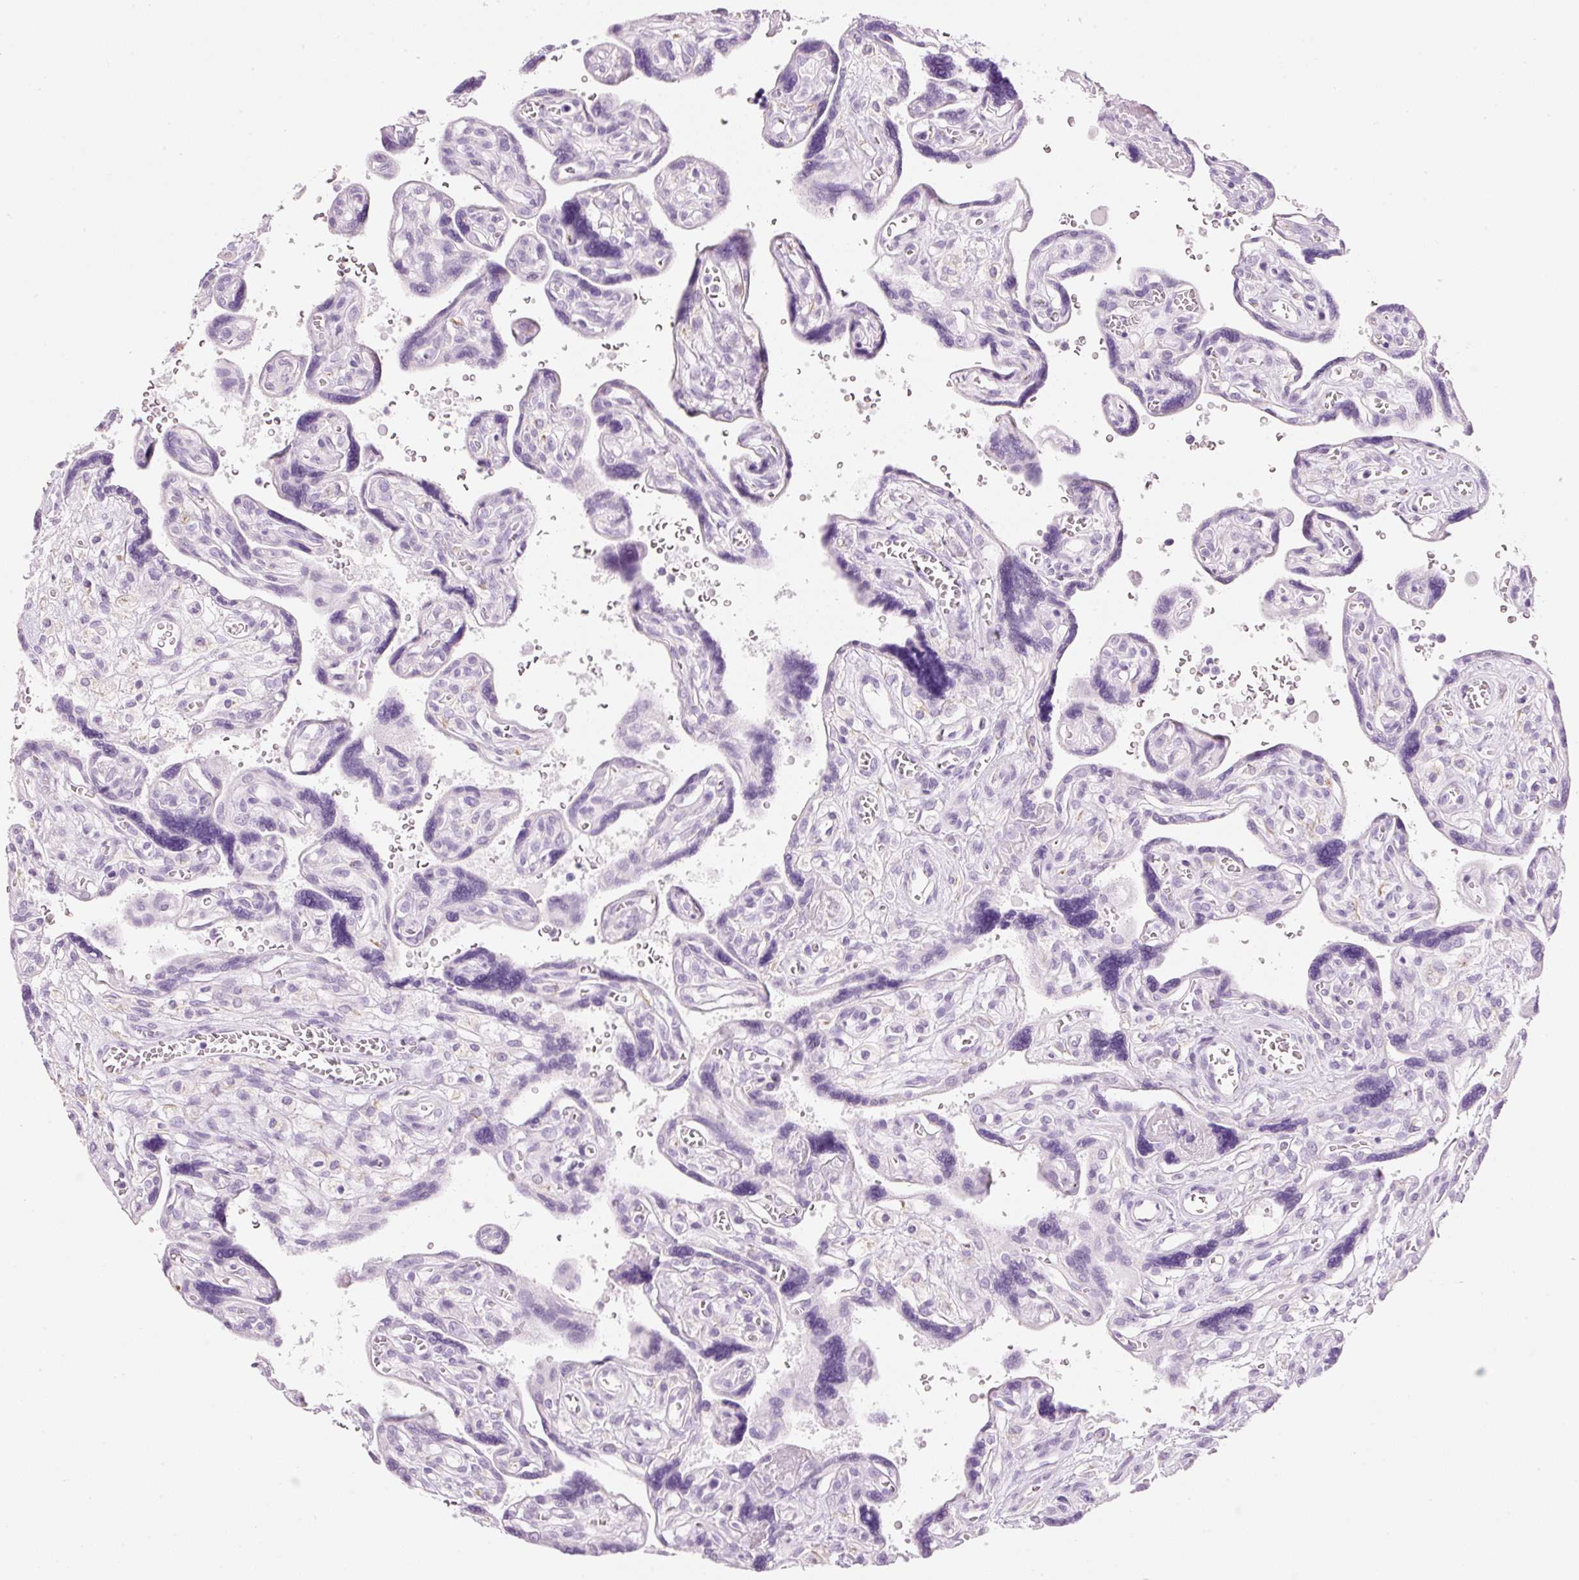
{"staining": {"intensity": "negative", "quantity": "none", "location": "none"}, "tissue": "placenta", "cell_type": "Trophoblastic cells", "image_type": "normal", "snomed": [{"axis": "morphology", "description": "Normal tissue, NOS"}, {"axis": "topography", "description": "Placenta"}], "caption": "Immunohistochemical staining of normal placenta shows no significant staining in trophoblastic cells.", "gene": "CMA1", "patient": {"sex": "female", "age": 39}}